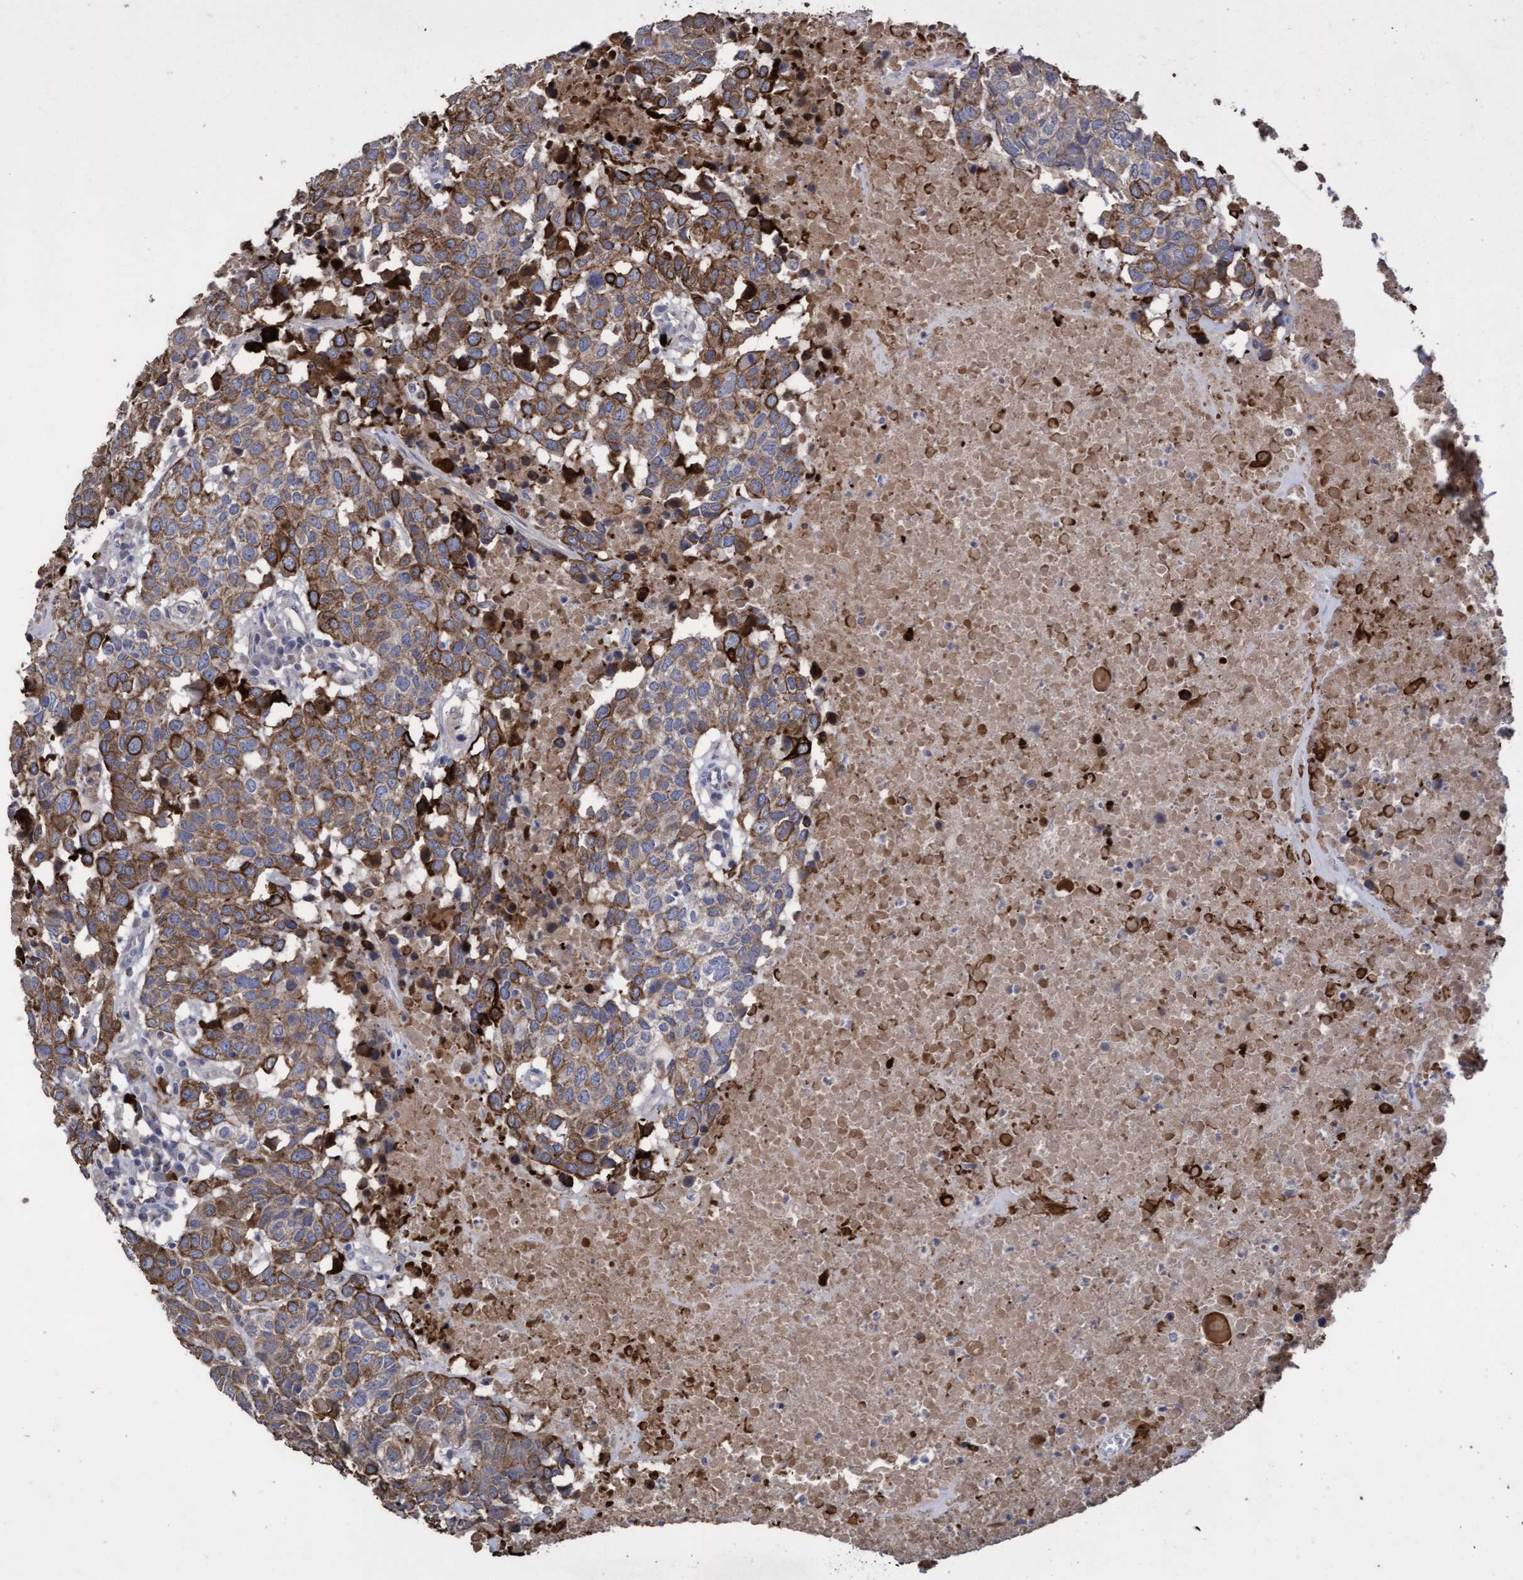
{"staining": {"intensity": "moderate", "quantity": ">75%", "location": "cytoplasmic/membranous"}, "tissue": "head and neck cancer", "cell_type": "Tumor cells", "image_type": "cancer", "snomed": [{"axis": "morphology", "description": "Squamous cell carcinoma, NOS"}, {"axis": "topography", "description": "Head-Neck"}], "caption": "The histopathology image displays a brown stain indicating the presence of a protein in the cytoplasmic/membranous of tumor cells in head and neck cancer (squamous cell carcinoma). (brown staining indicates protein expression, while blue staining denotes nuclei).", "gene": "KRT24", "patient": {"sex": "male", "age": 66}}